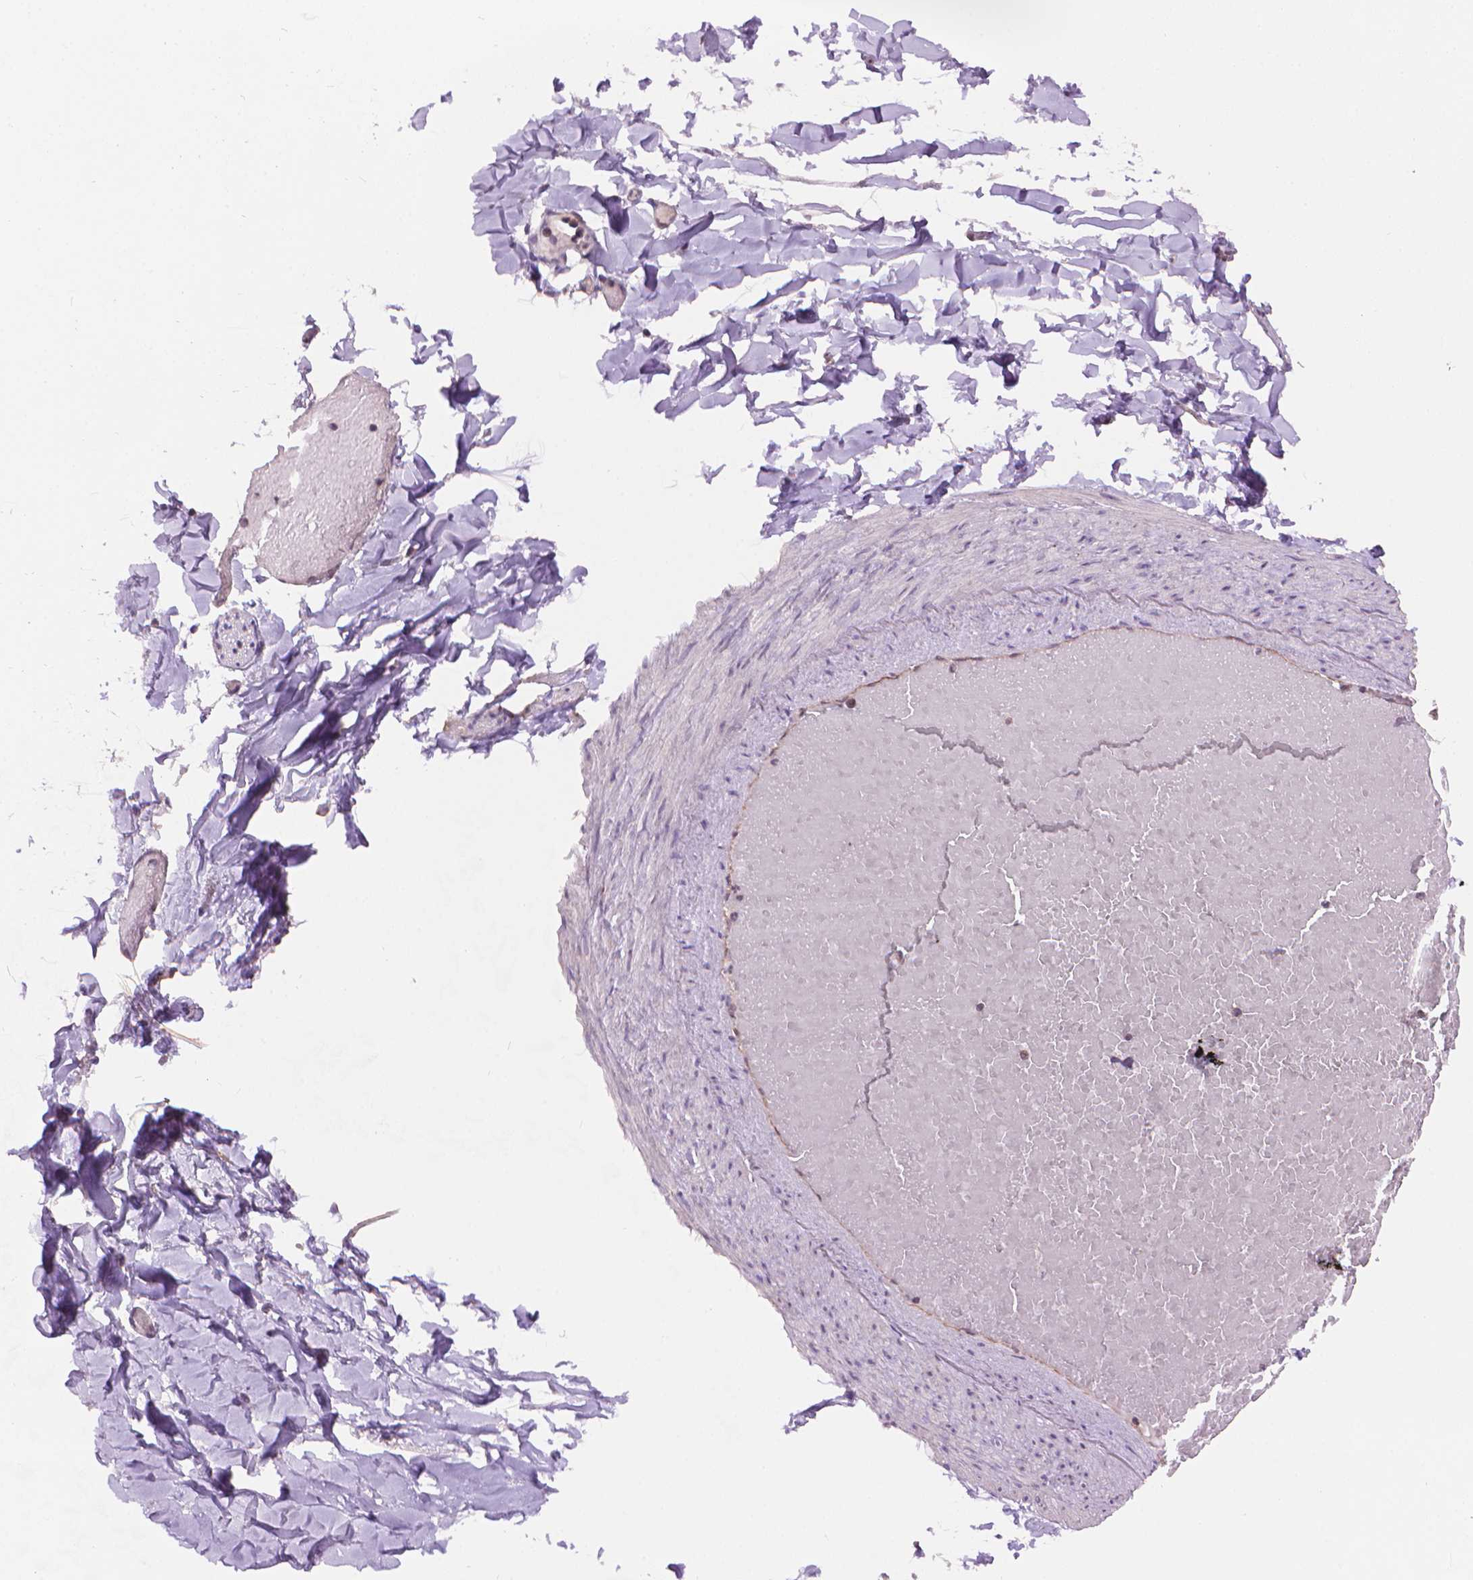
{"staining": {"intensity": "negative", "quantity": "none", "location": "none"}, "tissue": "adipose tissue", "cell_type": "Adipocytes", "image_type": "normal", "snomed": [{"axis": "morphology", "description": "Normal tissue, NOS"}, {"axis": "topography", "description": "Gallbladder"}, {"axis": "topography", "description": "Peripheral nerve tissue"}], "caption": "Human adipose tissue stained for a protein using immunohistochemistry (IHC) demonstrates no expression in adipocytes.", "gene": "TMEM184A", "patient": {"sex": "female", "age": 45}}